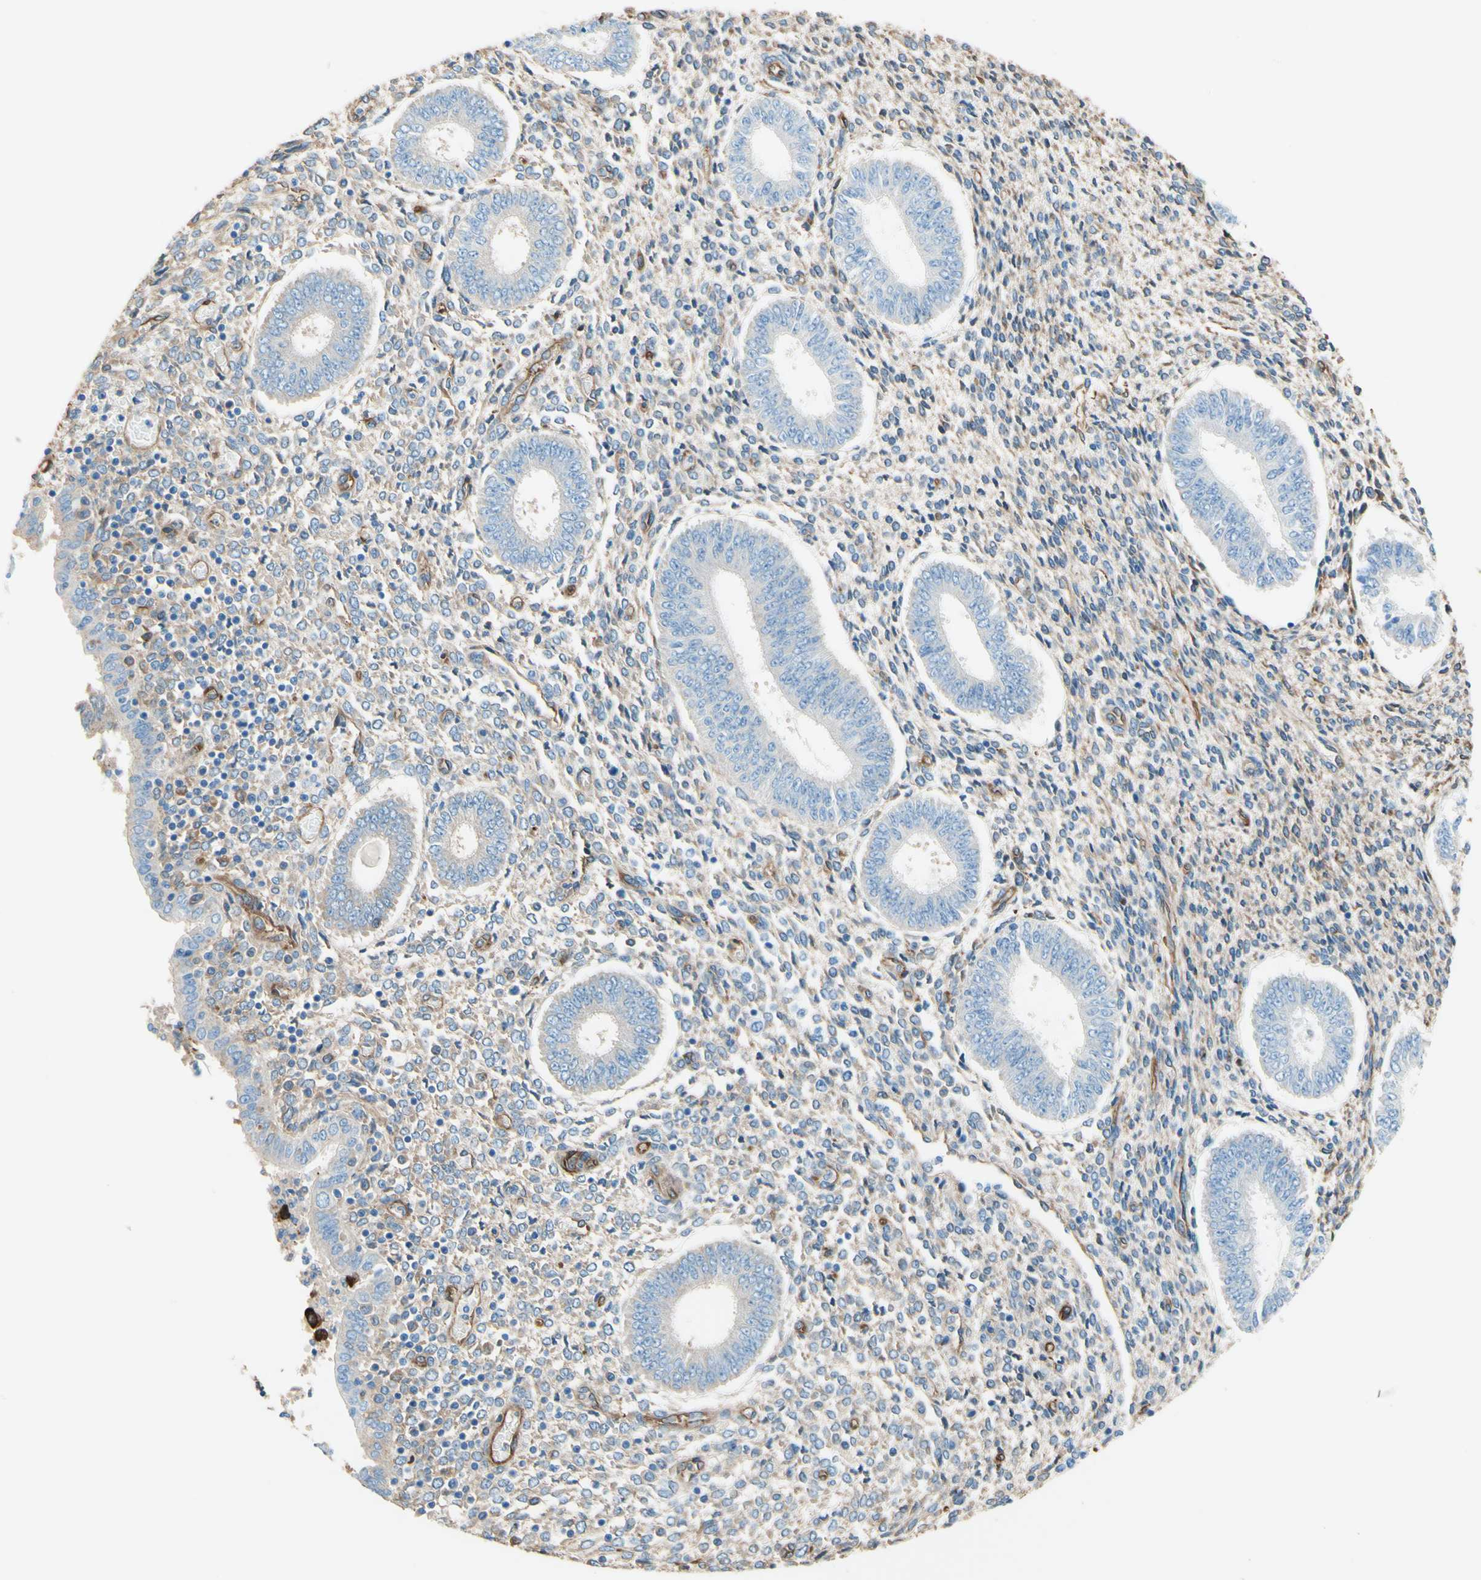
{"staining": {"intensity": "weak", "quantity": ">75%", "location": "cytoplasmic/membranous"}, "tissue": "endometrium", "cell_type": "Cells in endometrial stroma", "image_type": "normal", "snomed": [{"axis": "morphology", "description": "Normal tissue, NOS"}, {"axis": "topography", "description": "Endometrium"}], "caption": "Protein expression analysis of unremarkable human endometrium reveals weak cytoplasmic/membranous positivity in approximately >75% of cells in endometrial stroma.", "gene": "DPYSL3", "patient": {"sex": "female", "age": 35}}